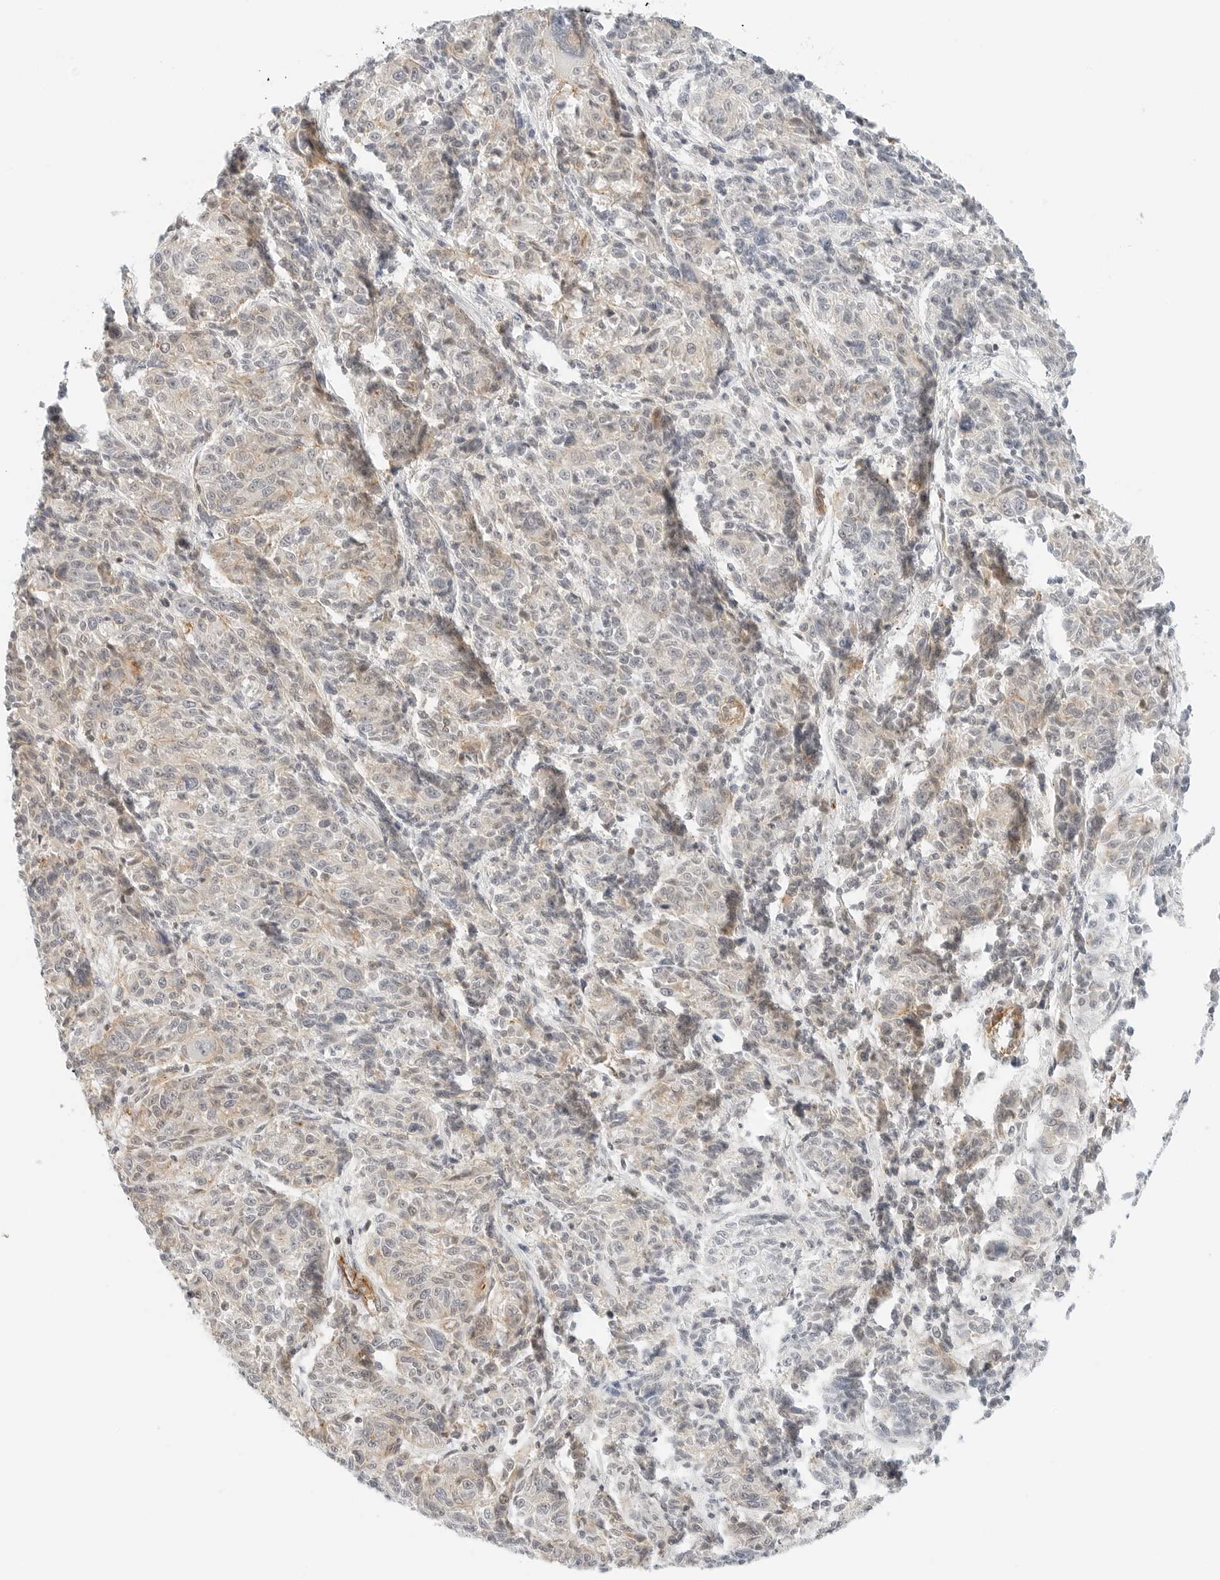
{"staining": {"intensity": "negative", "quantity": "none", "location": "none"}, "tissue": "melanoma", "cell_type": "Tumor cells", "image_type": "cancer", "snomed": [{"axis": "morphology", "description": "Malignant melanoma, NOS"}, {"axis": "topography", "description": "Skin"}], "caption": "IHC of malignant melanoma displays no positivity in tumor cells.", "gene": "IQCC", "patient": {"sex": "male", "age": 53}}